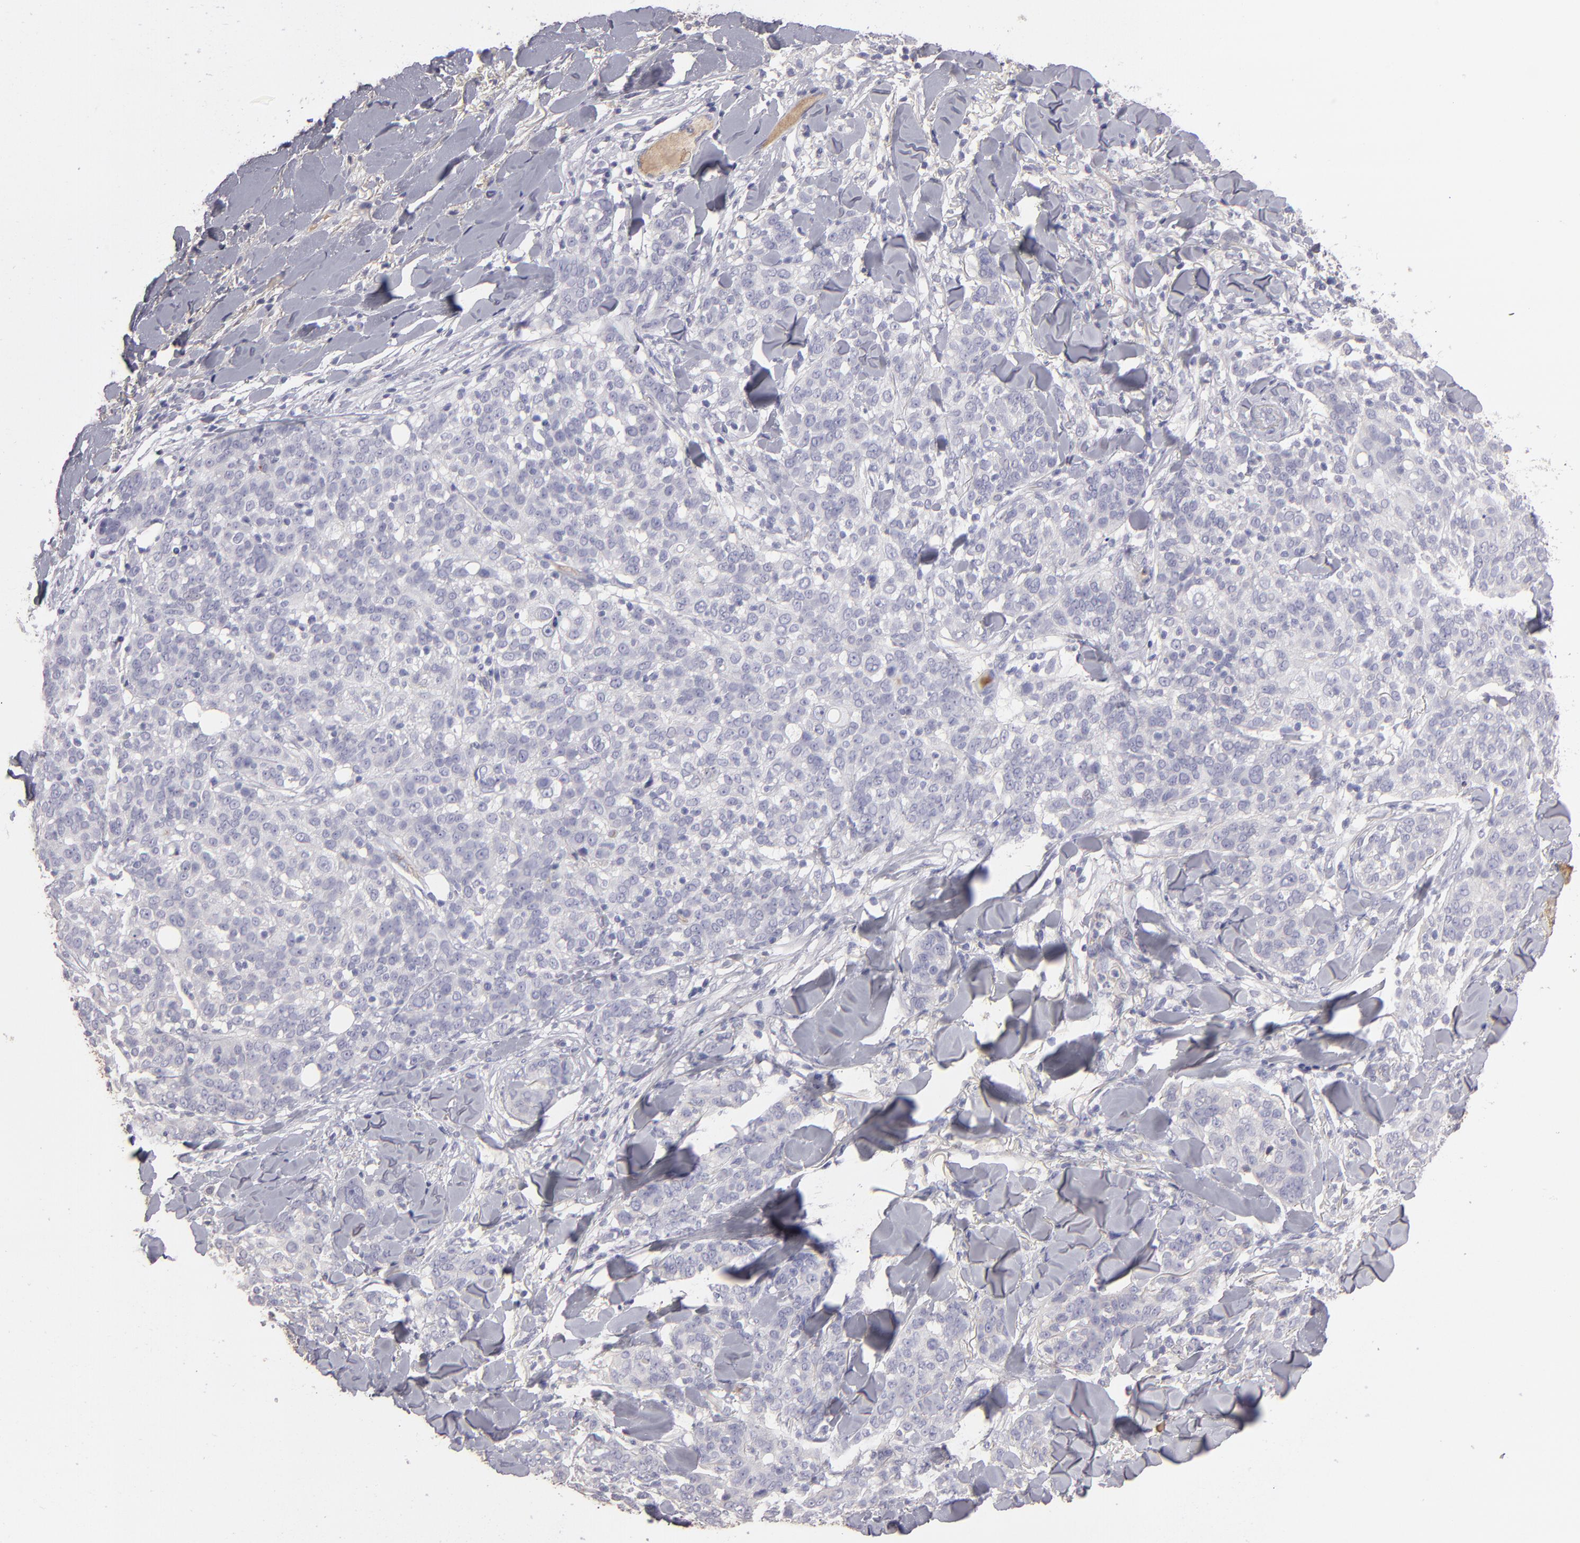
{"staining": {"intensity": "negative", "quantity": "none", "location": "none"}, "tissue": "skin cancer", "cell_type": "Tumor cells", "image_type": "cancer", "snomed": [{"axis": "morphology", "description": "Normal tissue, NOS"}, {"axis": "morphology", "description": "Squamous cell carcinoma, NOS"}, {"axis": "topography", "description": "Skin"}], "caption": "DAB (3,3'-diaminobenzidine) immunohistochemical staining of squamous cell carcinoma (skin) reveals no significant positivity in tumor cells. The staining is performed using DAB brown chromogen with nuclei counter-stained in using hematoxylin.", "gene": "ABCC4", "patient": {"sex": "female", "age": 83}}